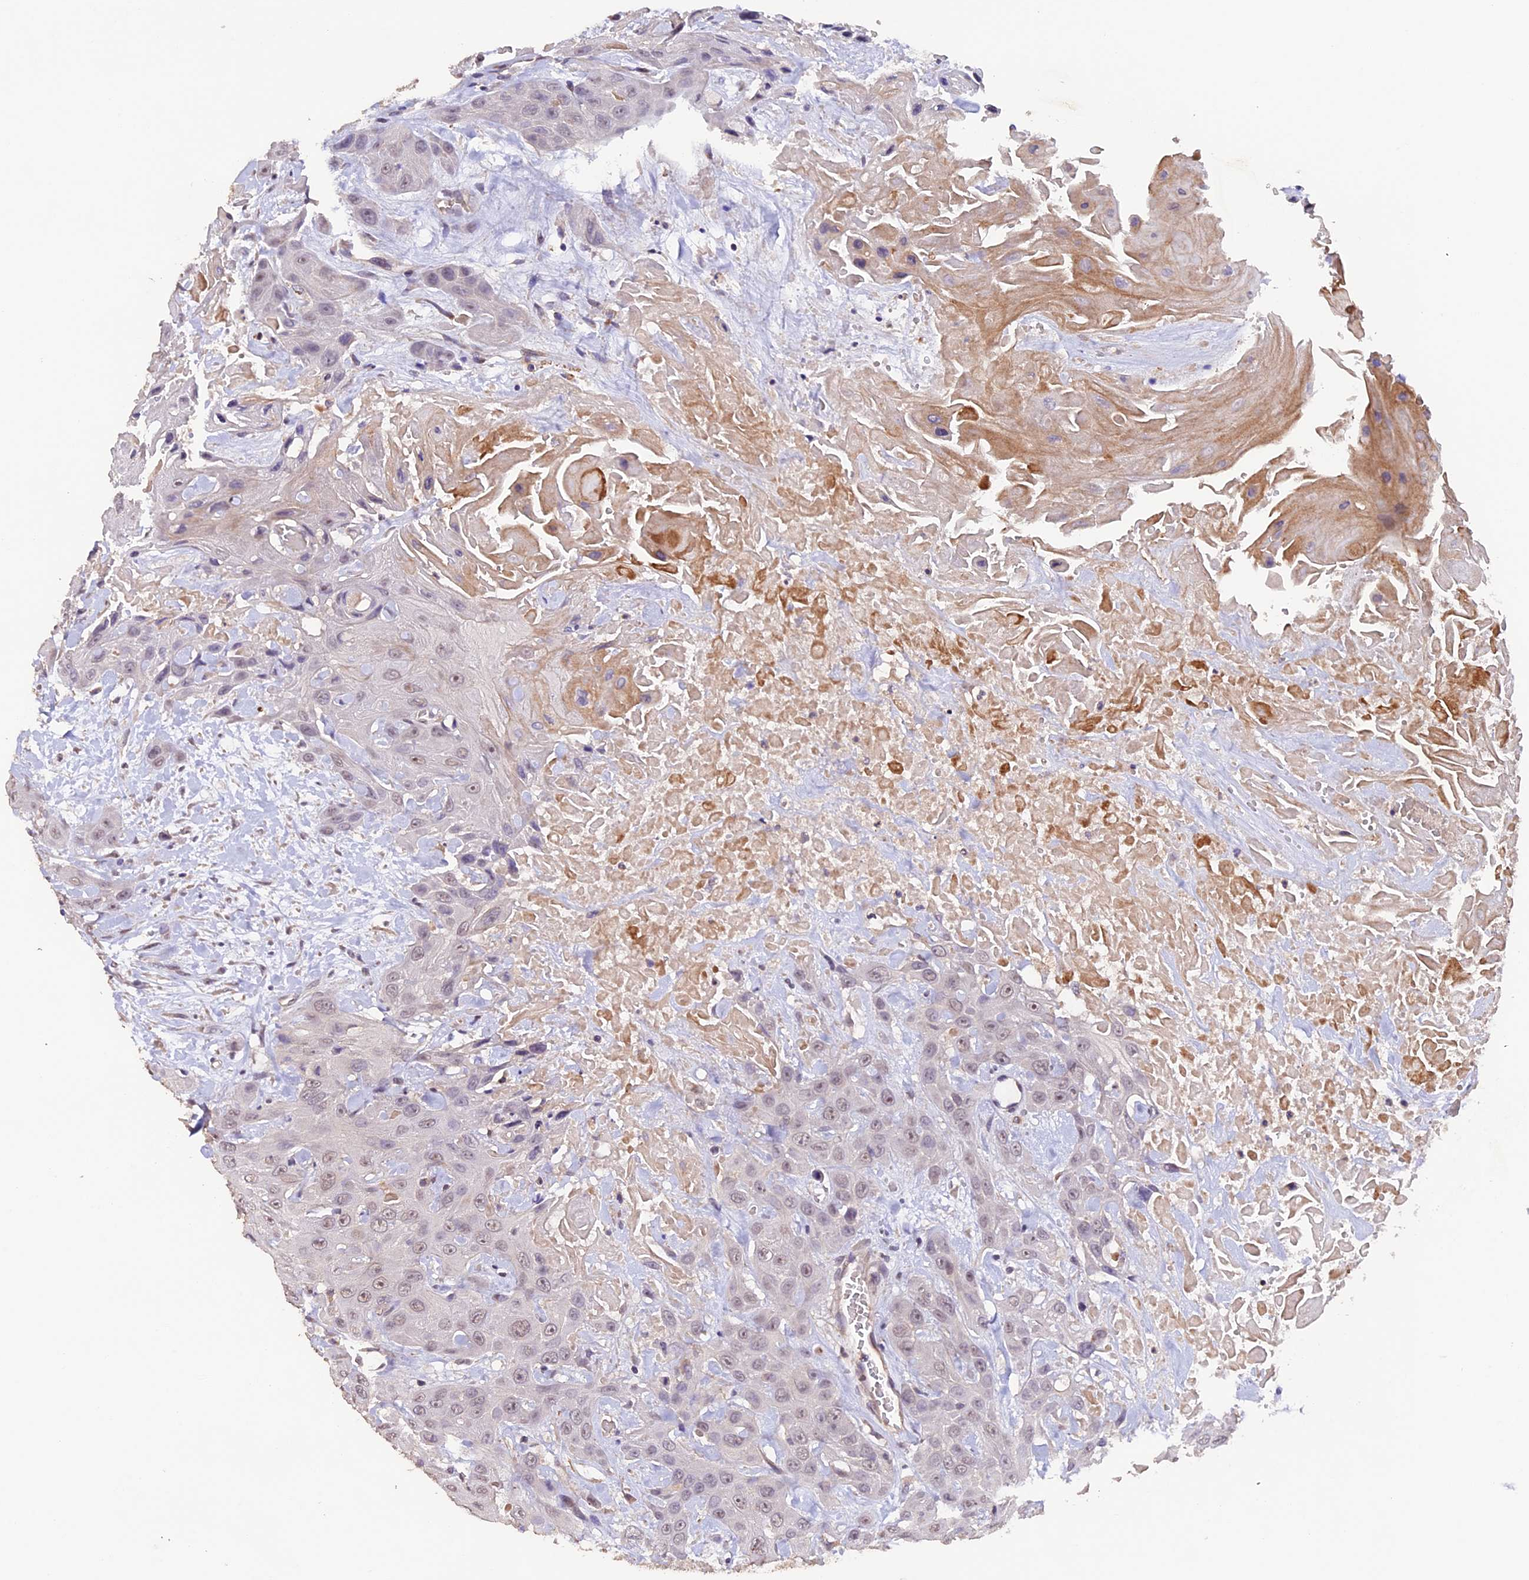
{"staining": {"intensity": "negative", "quantity": "none", "location": "none"}, "tissue": "head and neck cancer", "cell_type": "Tumor cells", "image_type": "cancer", "snomed": [{"axis": "morphology", "description": "Squamous cell carcinoma, NOS"}, {"axis": "topography", "description": "Head-Neck"}], "caption": "Tumor cells are negative for protein expression in human head and neck cancer. The staining is performed using DAB (3,3'-diaminobenzidine) brown chromogen with nuclei counter-stained in using hematoxylin.", "gene": "GNB5", "patient": {"sex": "male", "age": 81}}